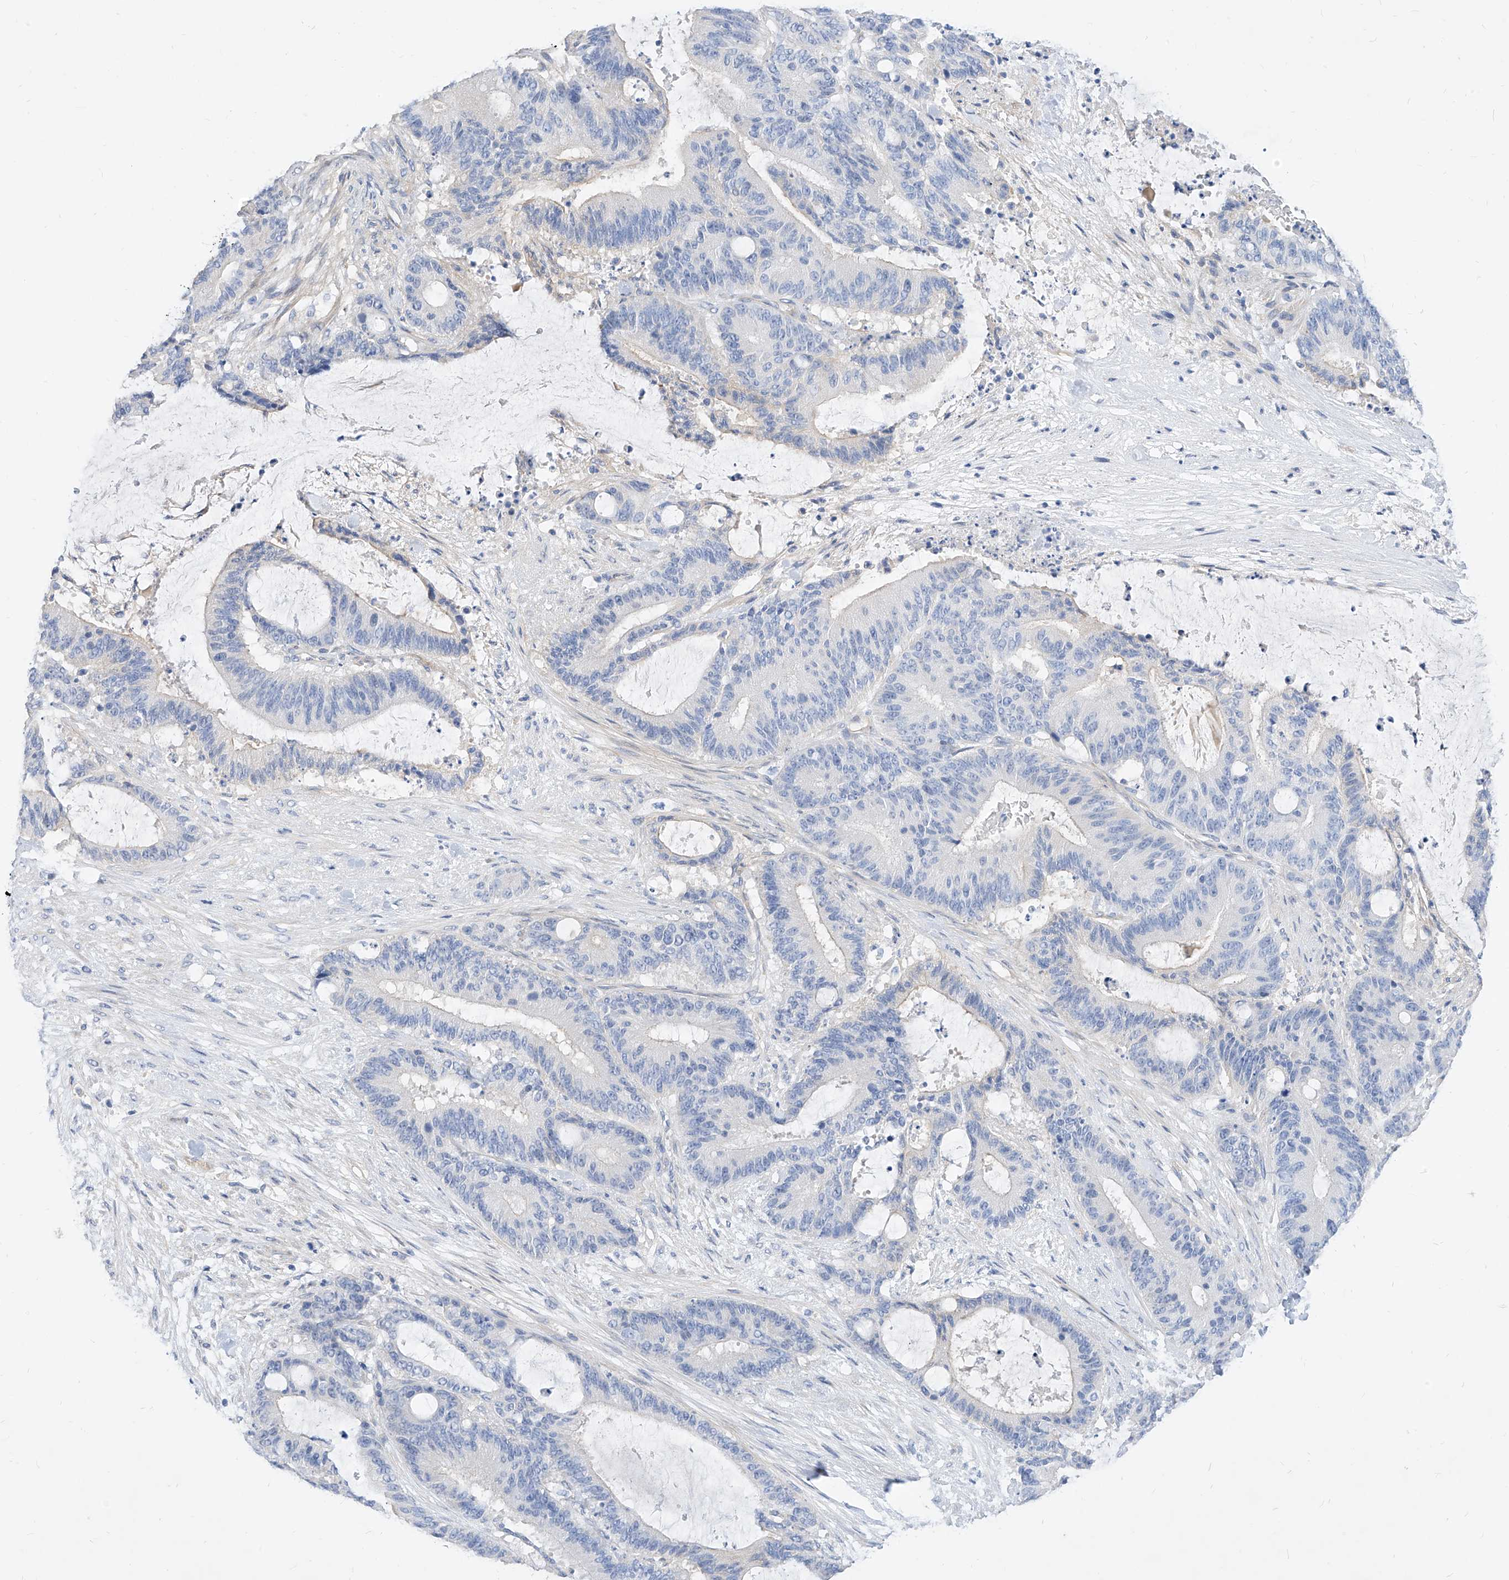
{"staining": {"intensity": "negative", "quantity": "none", "location": "none"}, "tissue": "liver cancer", "cell_type": "Tumor cells", "image_type": "cancer", "snomed": [{"axis": "morphology", "description": "Normal tissue, NOS"}, {"axis": "morphology", "description": "Cholangiocarcinoma"}, {"axis": "topography", "description": "Liver"}, {"axis": "topography", "description": "Peripheral nerve tissue"}], "caption": "A photomicrograph of liver cancer stained for a protein reveals no brown staining in tumor cells.", "gene": "SCGB2A1", "patient": {"sex": "female", "age": 73}}